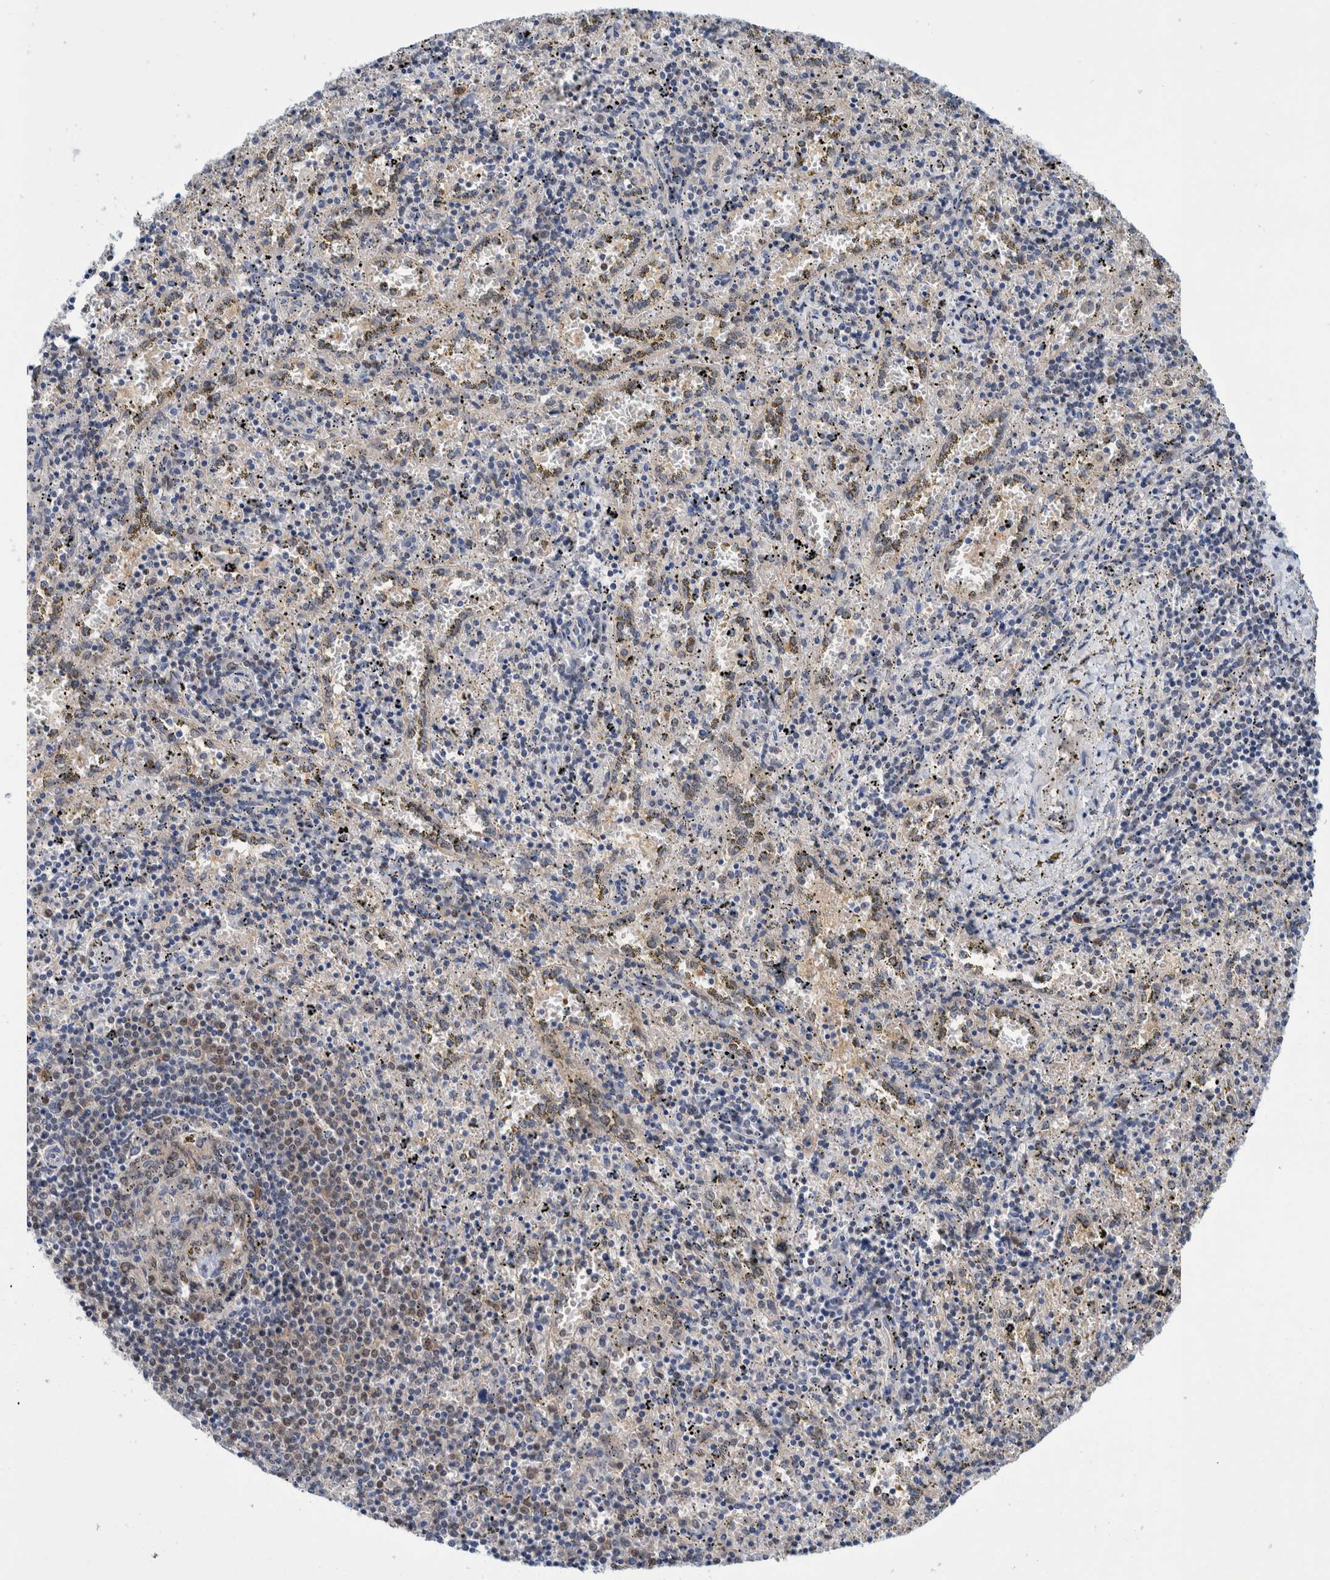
{"staining": {"intensity": "negative", "quantity": "none", "location": "none"}, "tissue": "spleen", "cell_type": "Cells in red pulp", "image_type": "normal", "snomed": [{"axis": "morphology", "description": "Normal tissue, NOS"}, {"axis": "topography", "description": "Spleen"}], "caption": "IHC of unremarkable spleen shows no positivity in cells in red pulp.", "gene": "PFAS", "patient": {"sex": "male", "age": 11}}